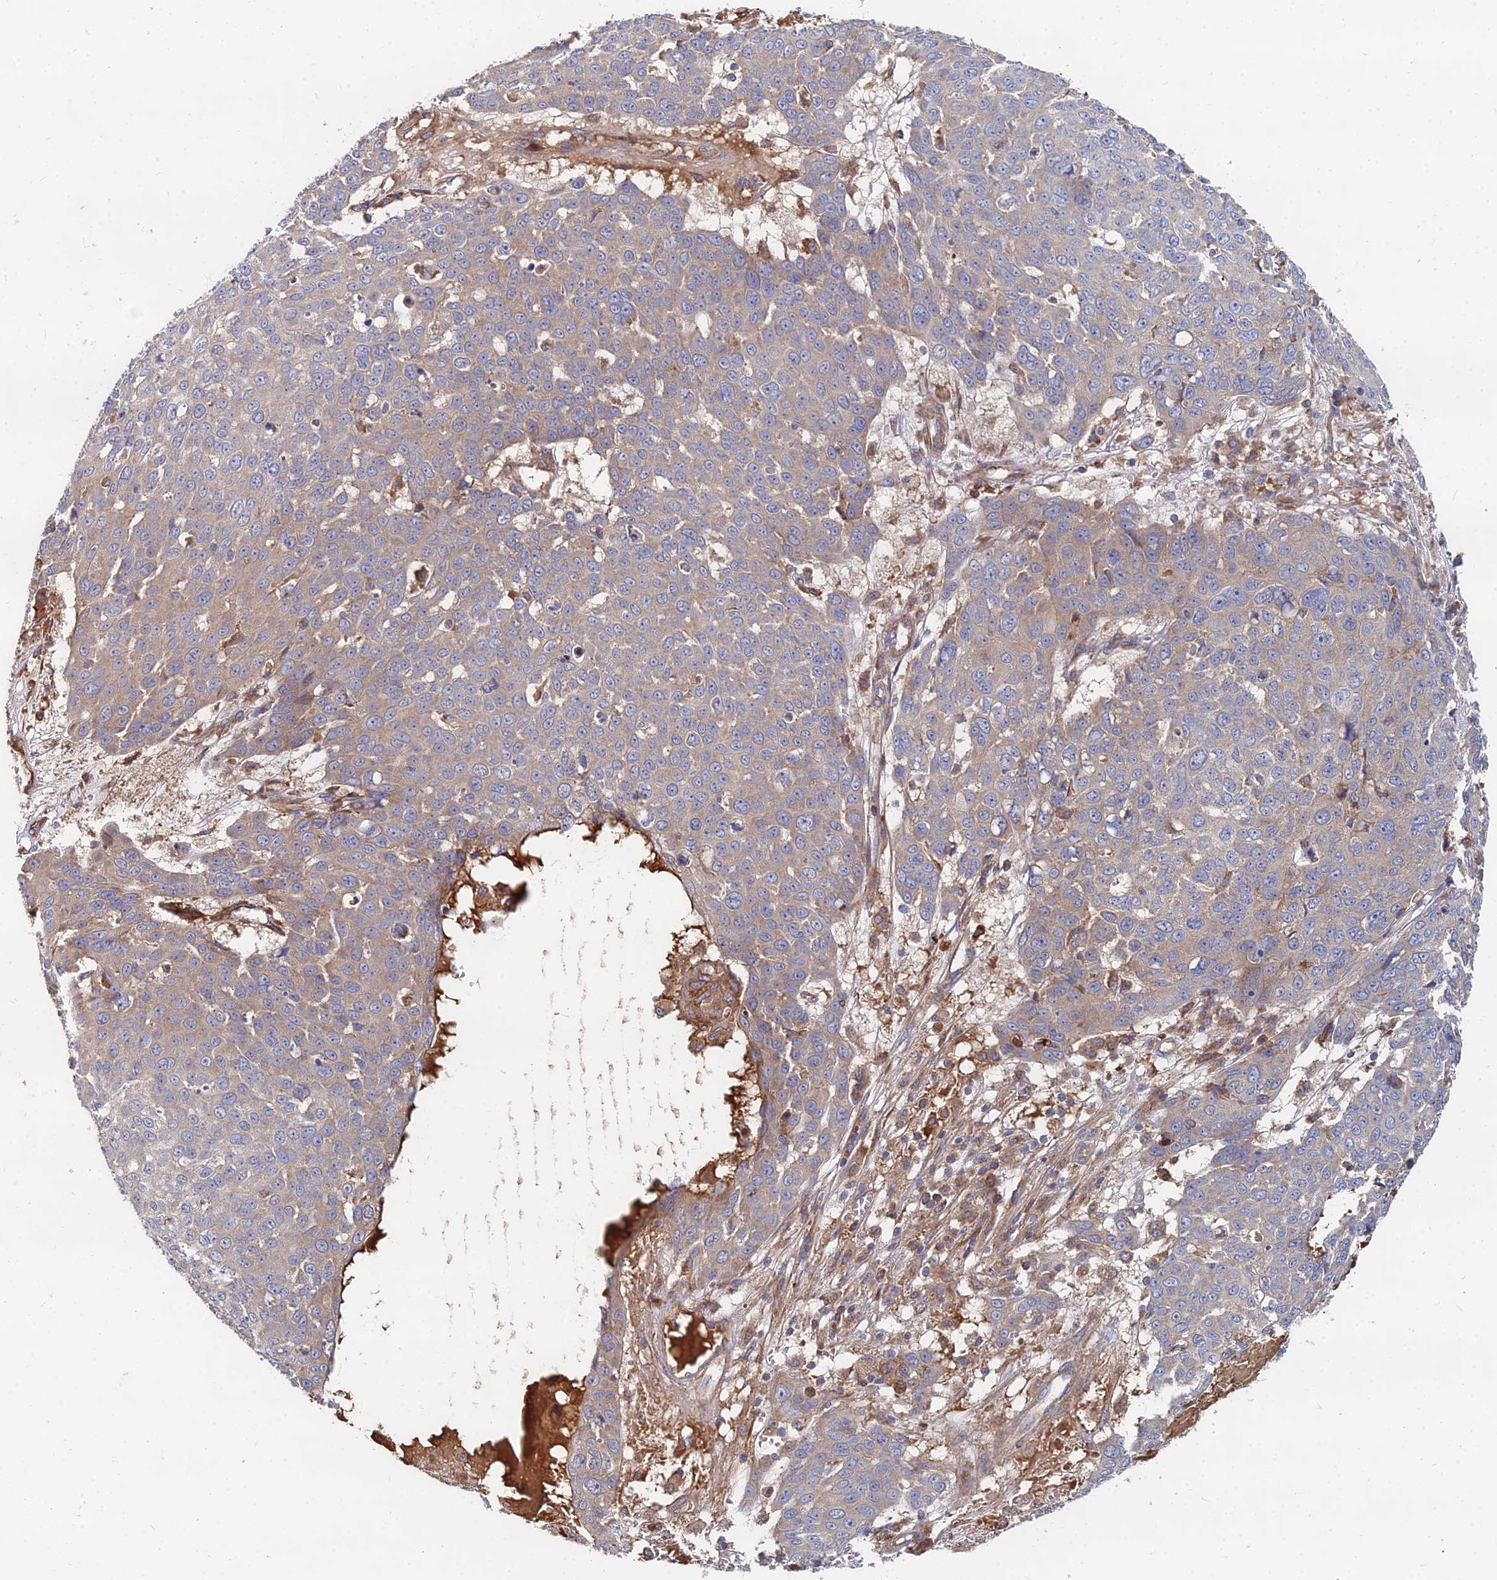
{"staining": {"intensity": "weak", "quantity": "25%-75%", "location": "cytoplasmic/membranous"}, "tissue": "skin cancer", "cell_type": "Tumor cells", "image_type": "cancer", "snomed": [{"axis": "morphology", "description": "Squamous cell carcinoma, NOS"}, {"axis": "topography", "description": "Skin"}], "caption": "An IHC photomicrograph of tumor tissue is shown. Protein staining in brown labels weak cytoplasmic/membranous positivity in skin squamous cell carcinoma within tumor cells.", "gene": "CCZ1", "patient": {"sex": "male", "age": 71}}